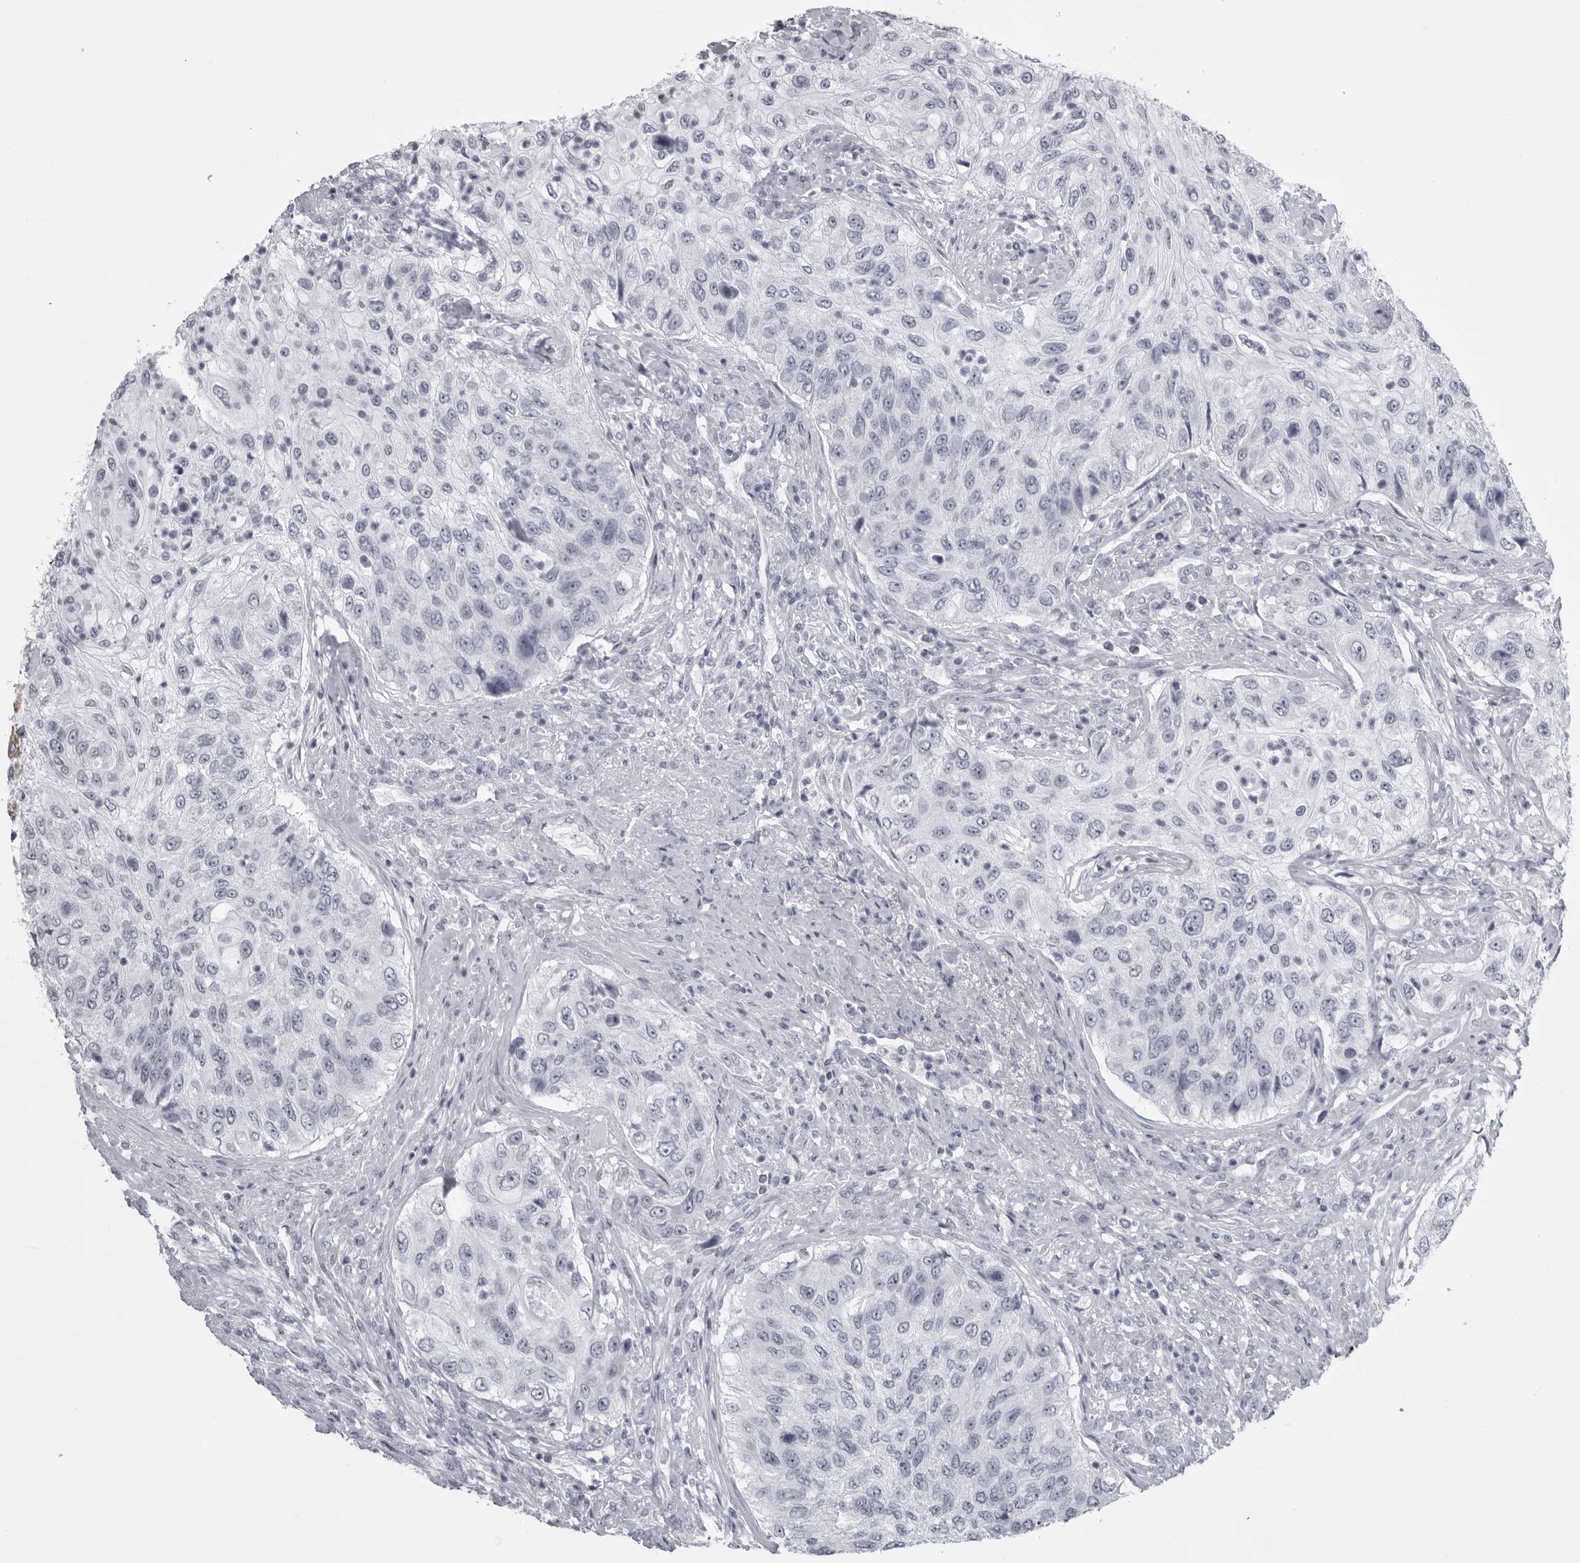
{"staining": {"intensity": "negative", "quantity": "none", "location": "none"}, "tissue": "urothelial cancer", "cell_type": "Tumor cells", "image_type": "cancer", "snomed": [{"axis": "morphology", "description": "Urothelial carcinoma, High grade"}, {"axis": "topography", "description": "Urinary bladder"}], "caption": "The immunohistochemistry (IHC) micrograph has no significant expression in tumor cells of urothelial cancer tissue. (Brightfield microscopy of DAB immunohistochemistry at high magnification).", "gene": "UROD", "patient": {"sex": "female", "age": 60}}